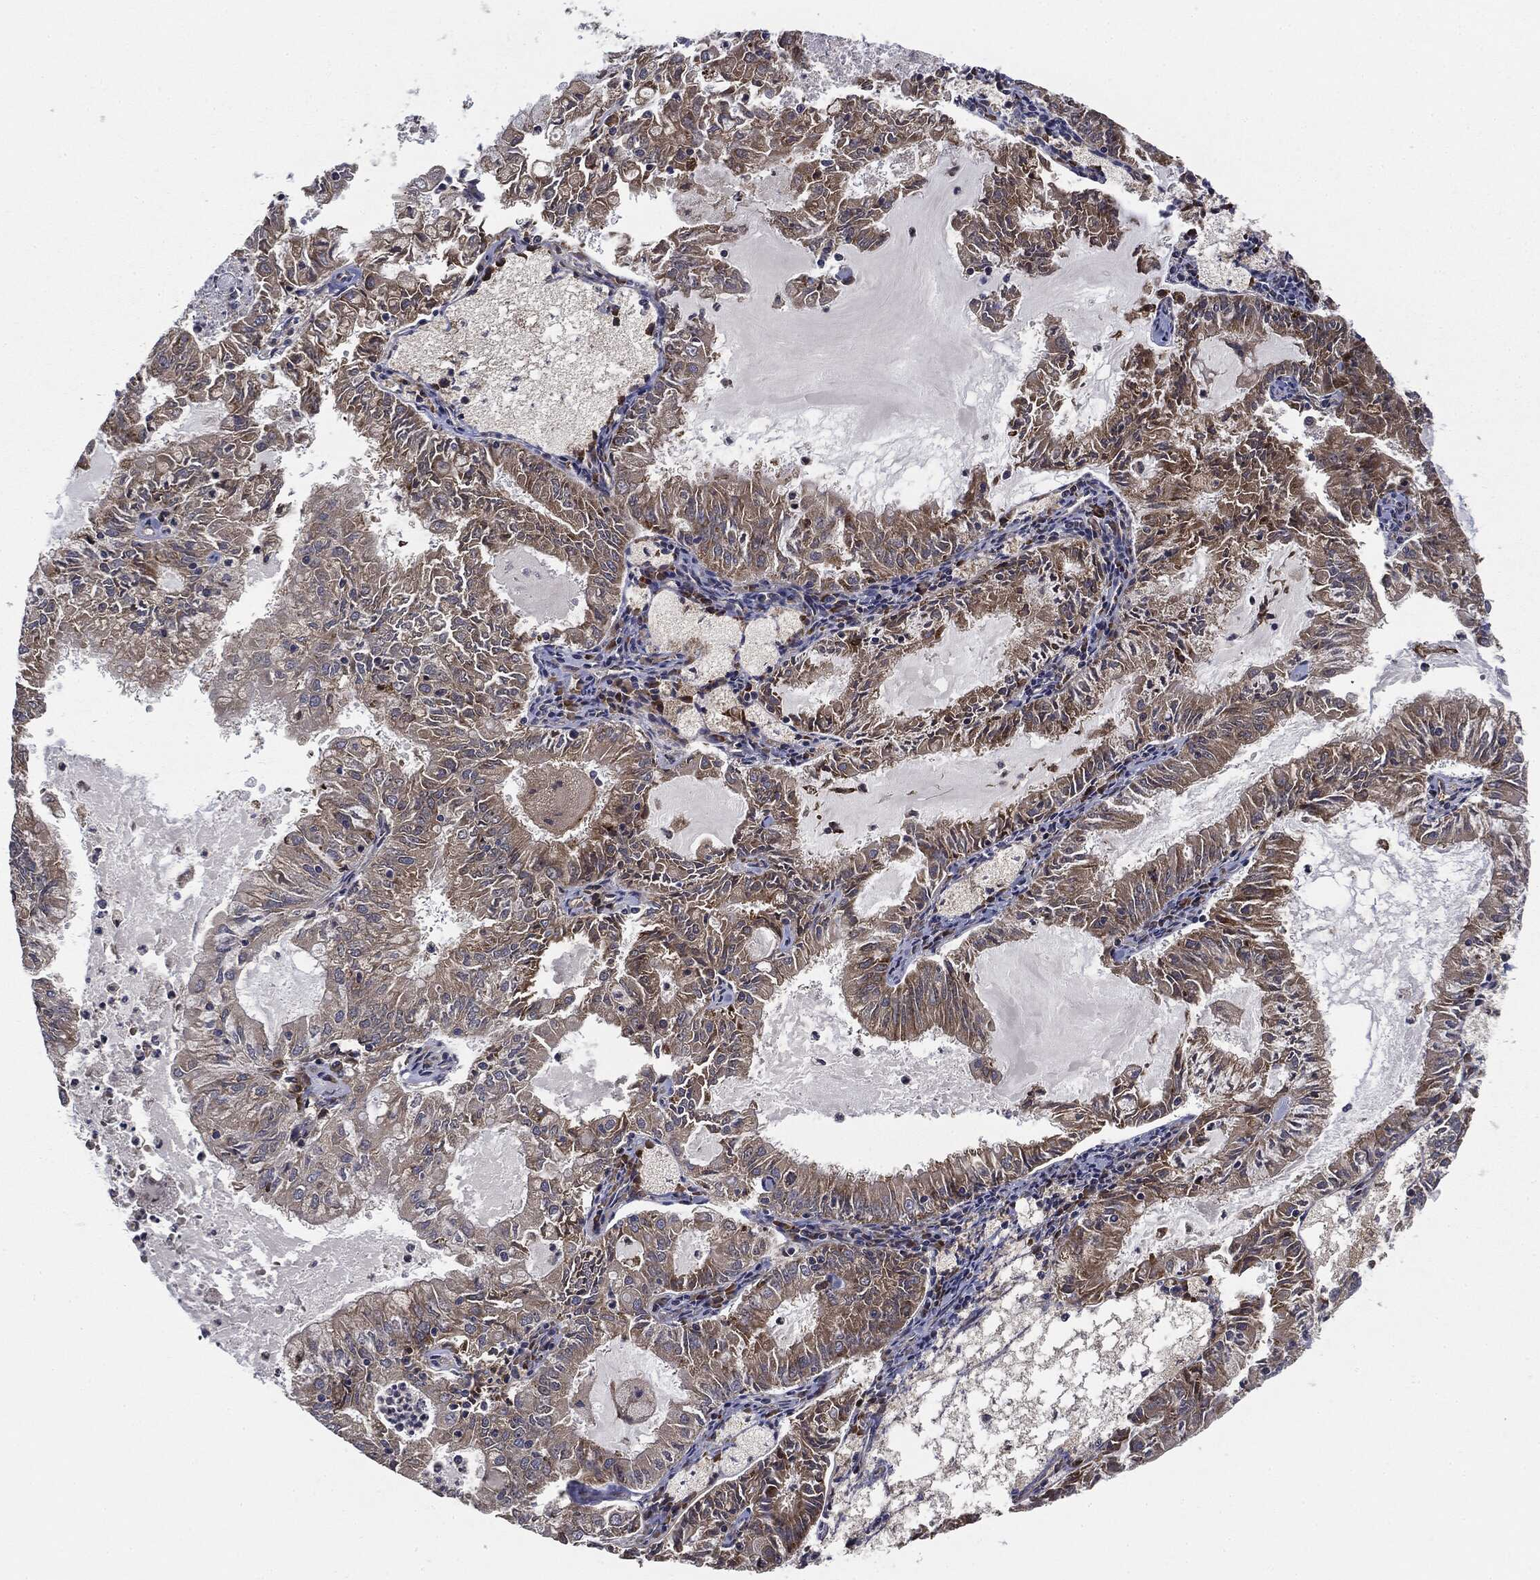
{"staining": {"intensity": "weak", "quantity": ">75%", "location": "cytoplasmic/membranous"}, "tissue": "endometrial cancer", "cell_type": "Tumor cells", "image_type": "cancer", "snomed": [{"axis": "morphology", "description": "Adenocarcinoma, NOS"}, {"axis": "topography", "description": "Endometrium"}], "caption": "Endometrial adenocarcinoma stained with a brown dye displays weak cytoplasmic/membranous positive staining in about >75% of tumor cells.", "gene": "EIF2AK2", "patient": {"sex": "female", "age": 57}}